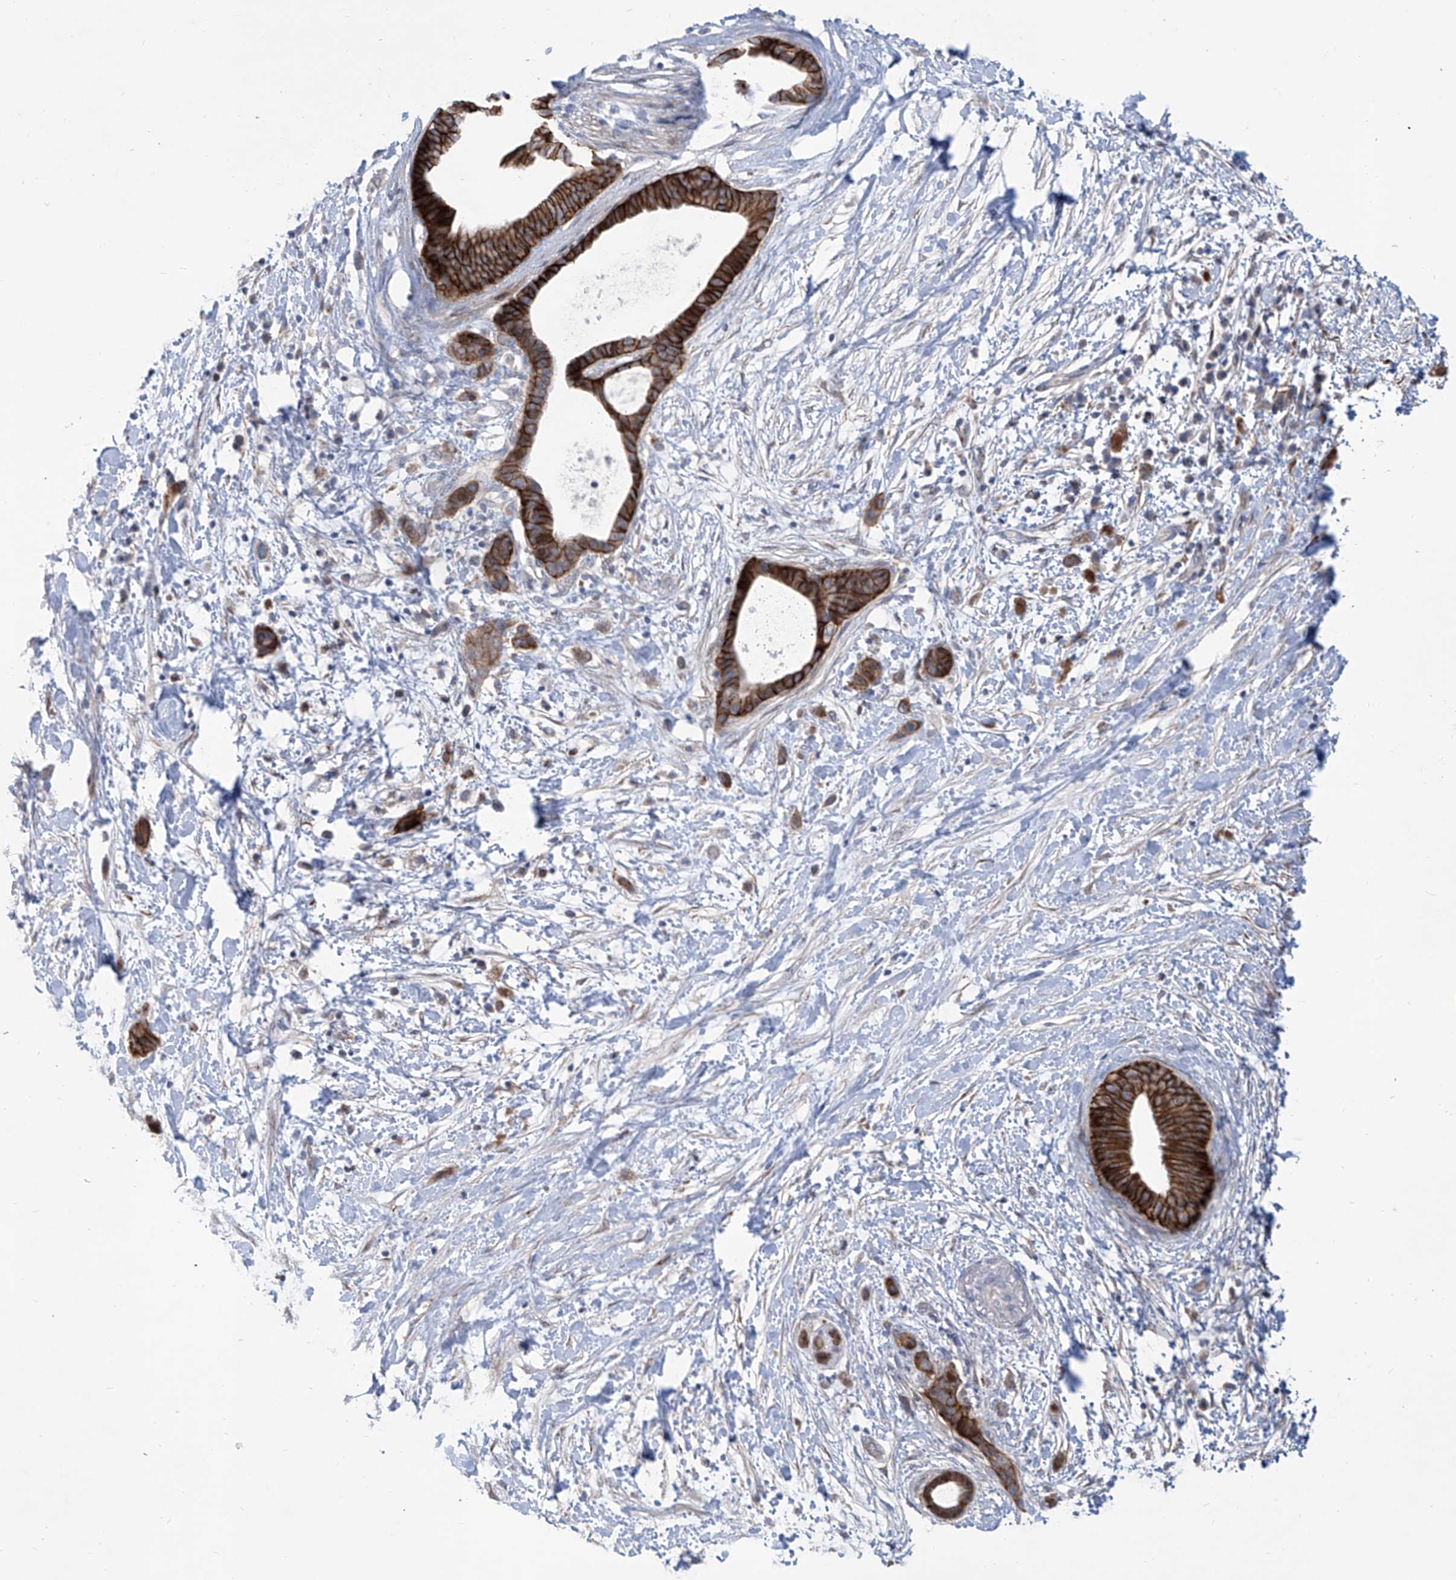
{"staining": {"intensity": "strong", "quantity": ">75%", "location": "cytoplasmic/membranous"}, "tissue": "pancreatic cancer", "cell_type": "Tumor cells", "image_type": "cancer", "snomed": [{"axis": "morphology", "description": "Normal tissue, NOS"}, {"axis": "morphology", "description": "Adenocarcinoma, NOS"}, {"axis": "topography", "description": "Pancreas"}, {"axis": "topography", "description": "Peripheral nerve tissue"}], "caption": "This is a histology image of immunohistochemistry staining of pancreatic adenocarcinoma, which shows strong staining in the cytoplasmic/membranous of tumor cells.", "gene": "LRRC1", "patient": {"sex": "female", "age": 63}}